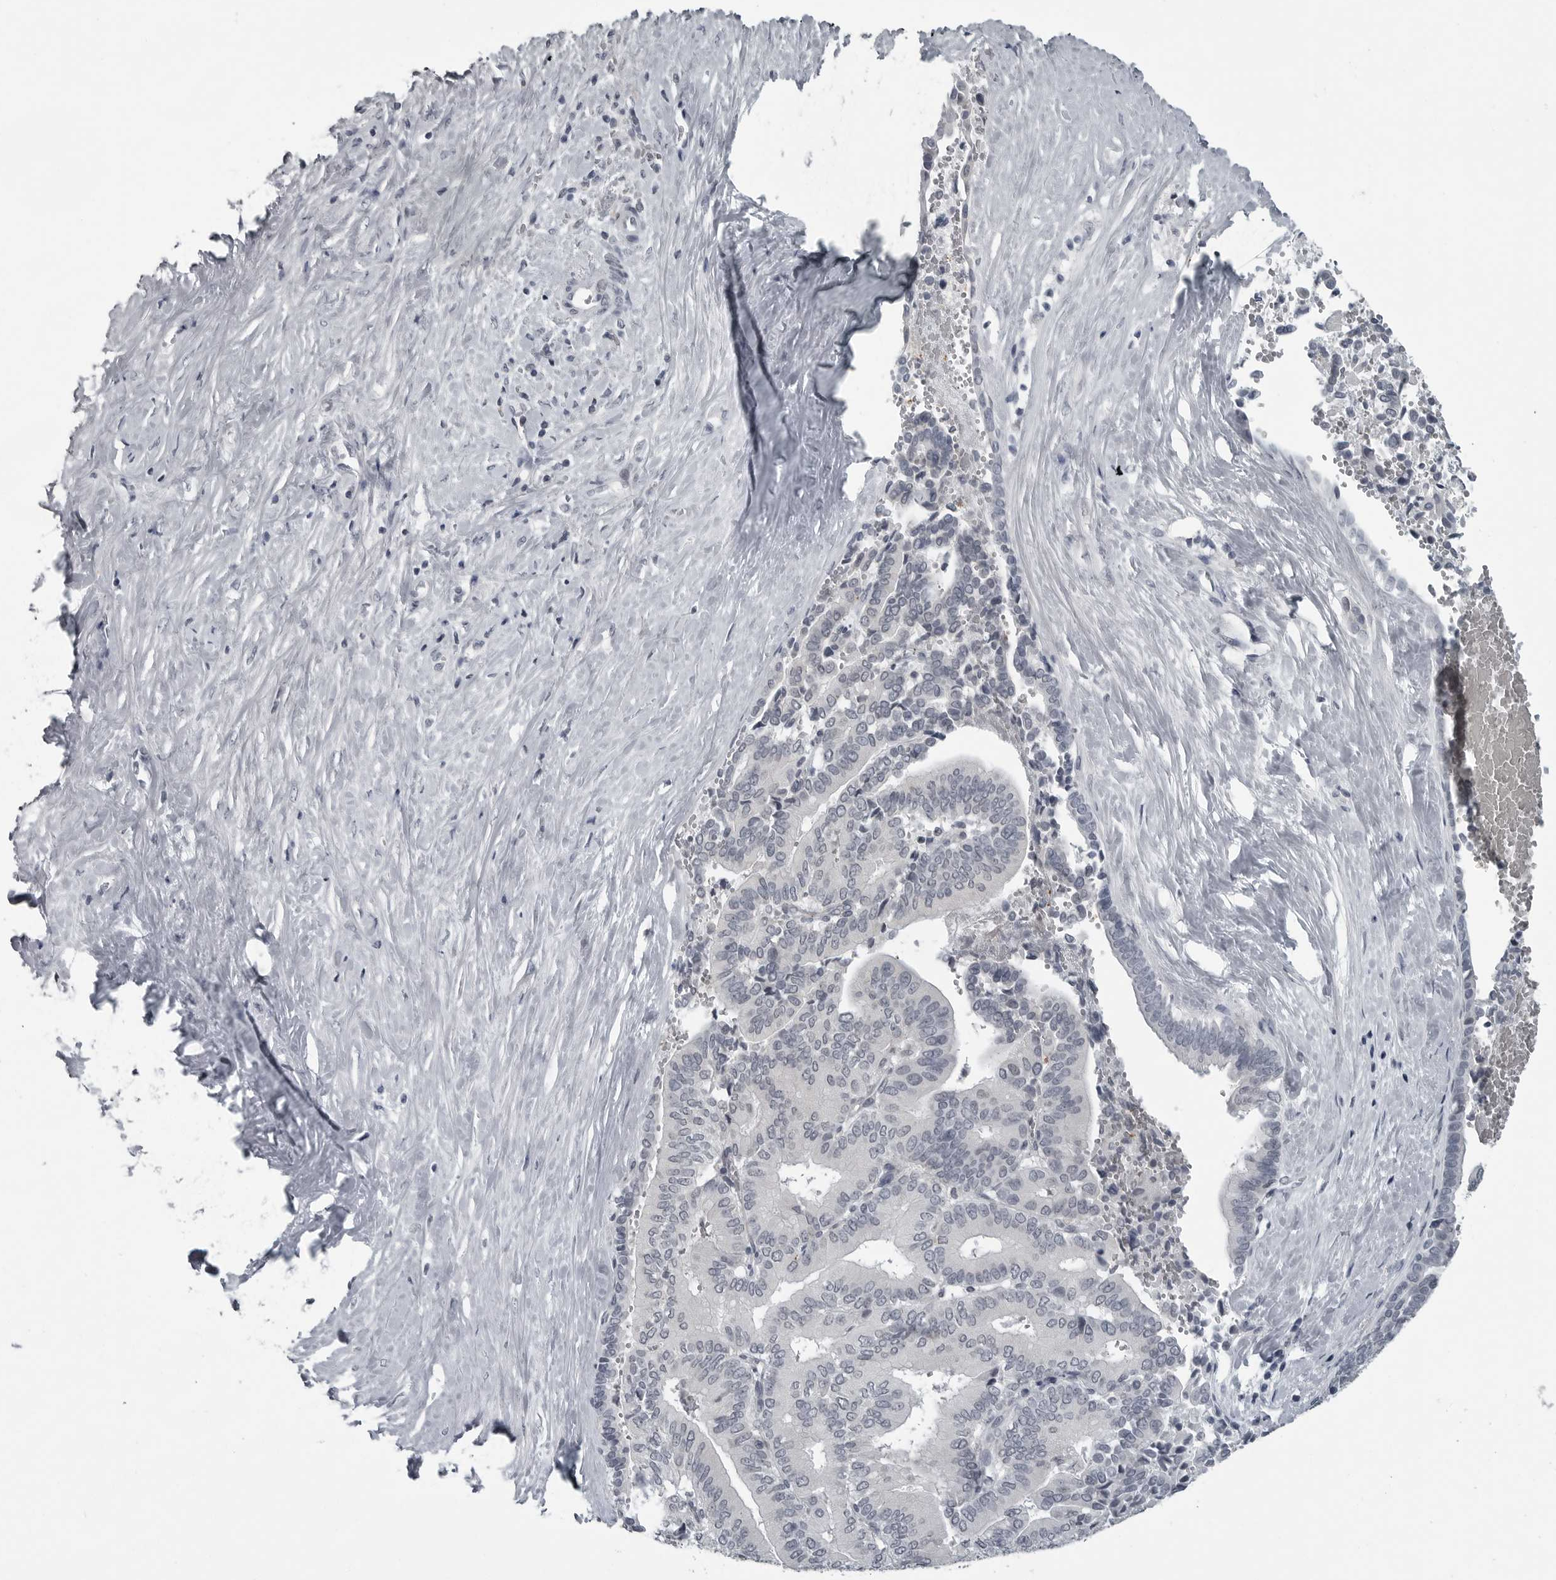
{"staining": {"intensity": "negative", "quantity": "none", "location": "none"}, "tissue": "liver cancer", "cell_type": "Tumor cells", "image_type": "cancer", "snomed": [{"axis": "morphology", "description": "Cholangiocarcinoma"}, {"axis": "topography", "description": "Liver"}], "caption": "Protein analysis of liver cholangiocarcinoma shows no significant positivity in tumor cells.", "gene": "LYSMD1", "patient": {"sex": "female", "age": 75}}